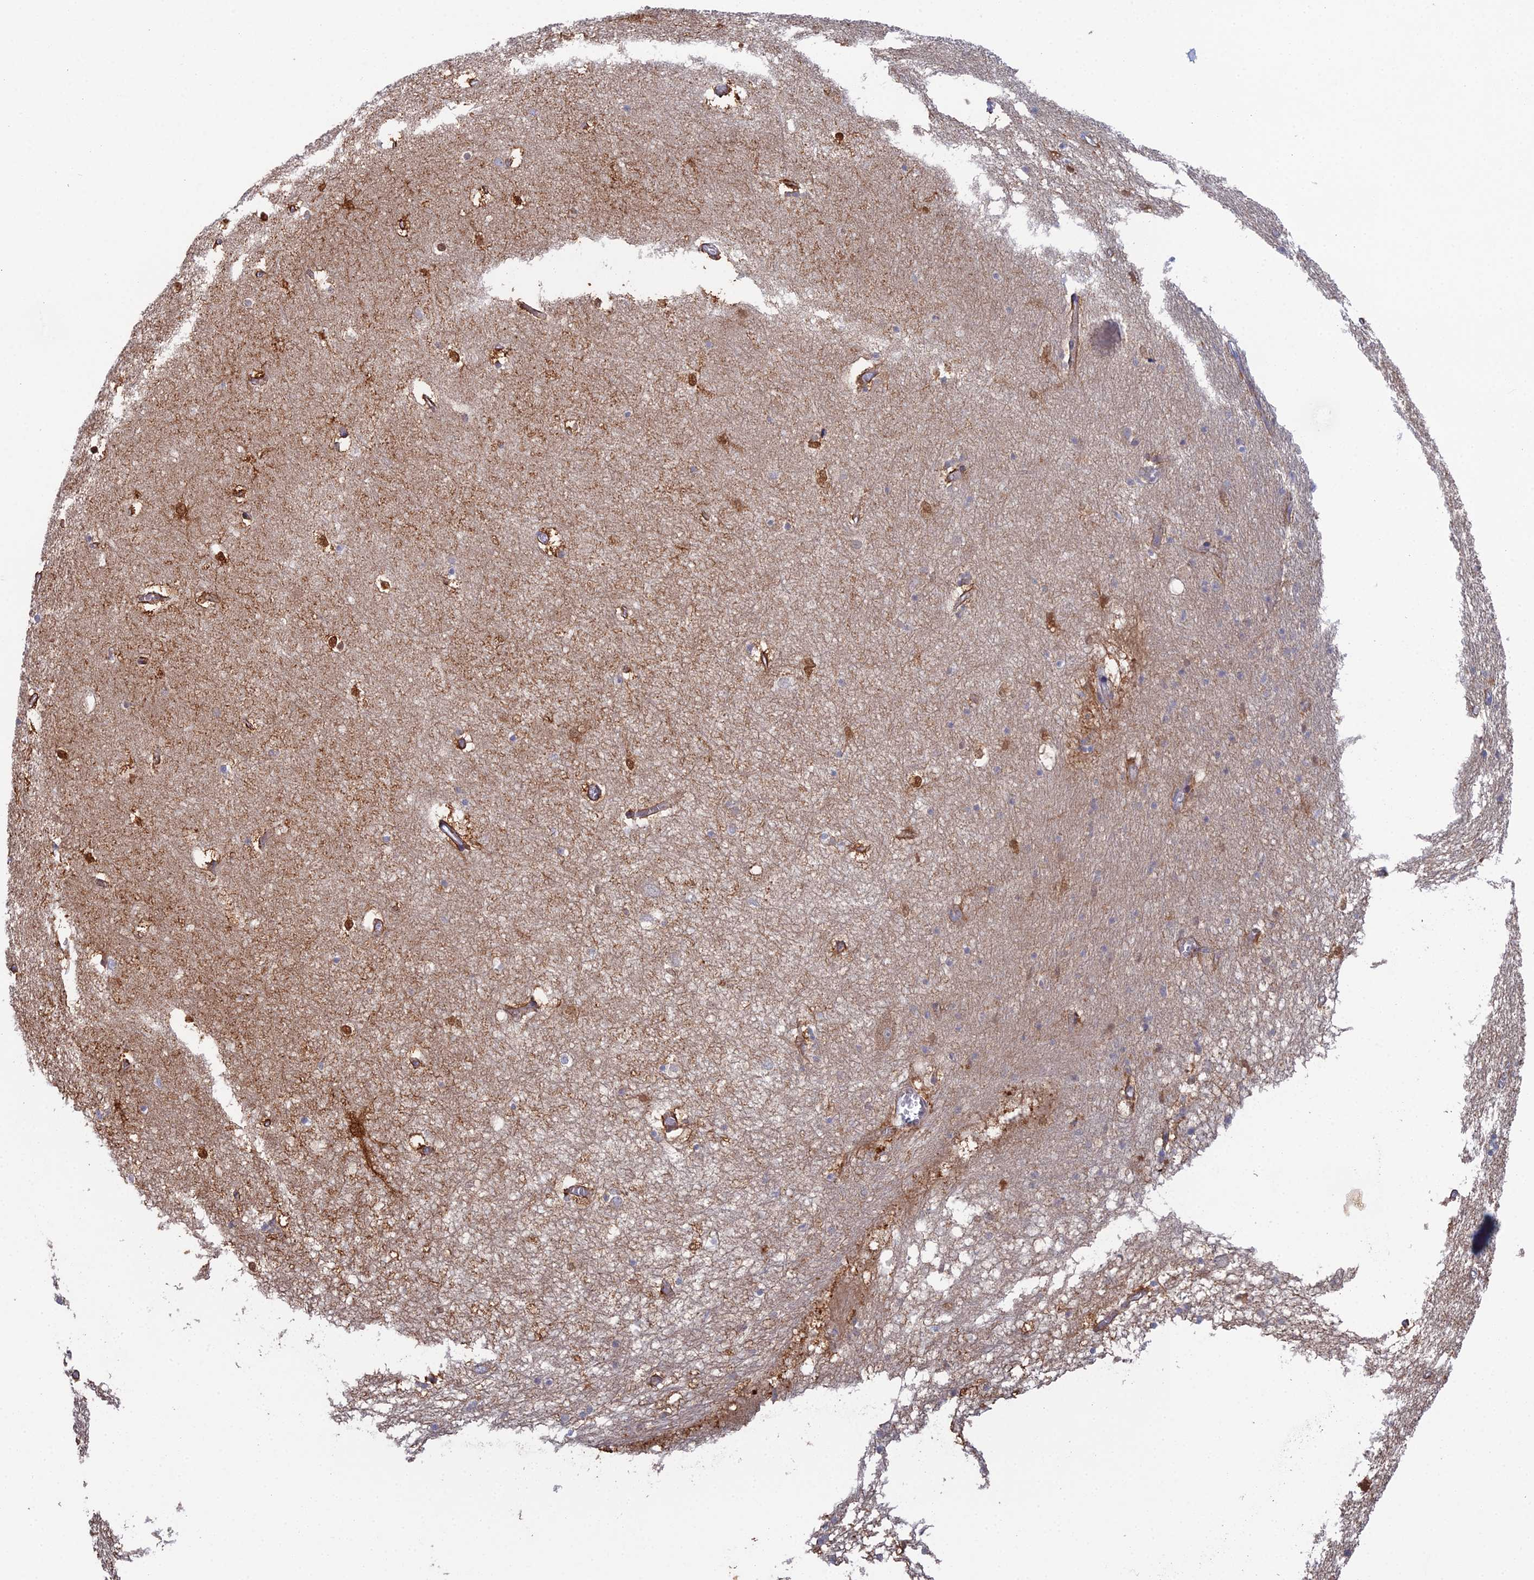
{"staining": {"intensity": "moderate", "quantity": "<25%", "location": "cytoplasmic/membranous,nuclear"}, "tissue": "hippocampus", "cell_type": "Glial cells", "image_type": "normal", "snomed": [{"axis": "morphology", "description": "Normal tissue, NOS"}, {"axis": "topography", "description": "Hippocampus"}], "caption": "The micrograph exhibits immunohistochemical staining of normal hippocampus. There is moderate cytoplasmic/membranous,nuclear expression is present in approximately <25% of glial cells.", "gene": "ARL16", "patient": {"sex": "female", "age": 64}}